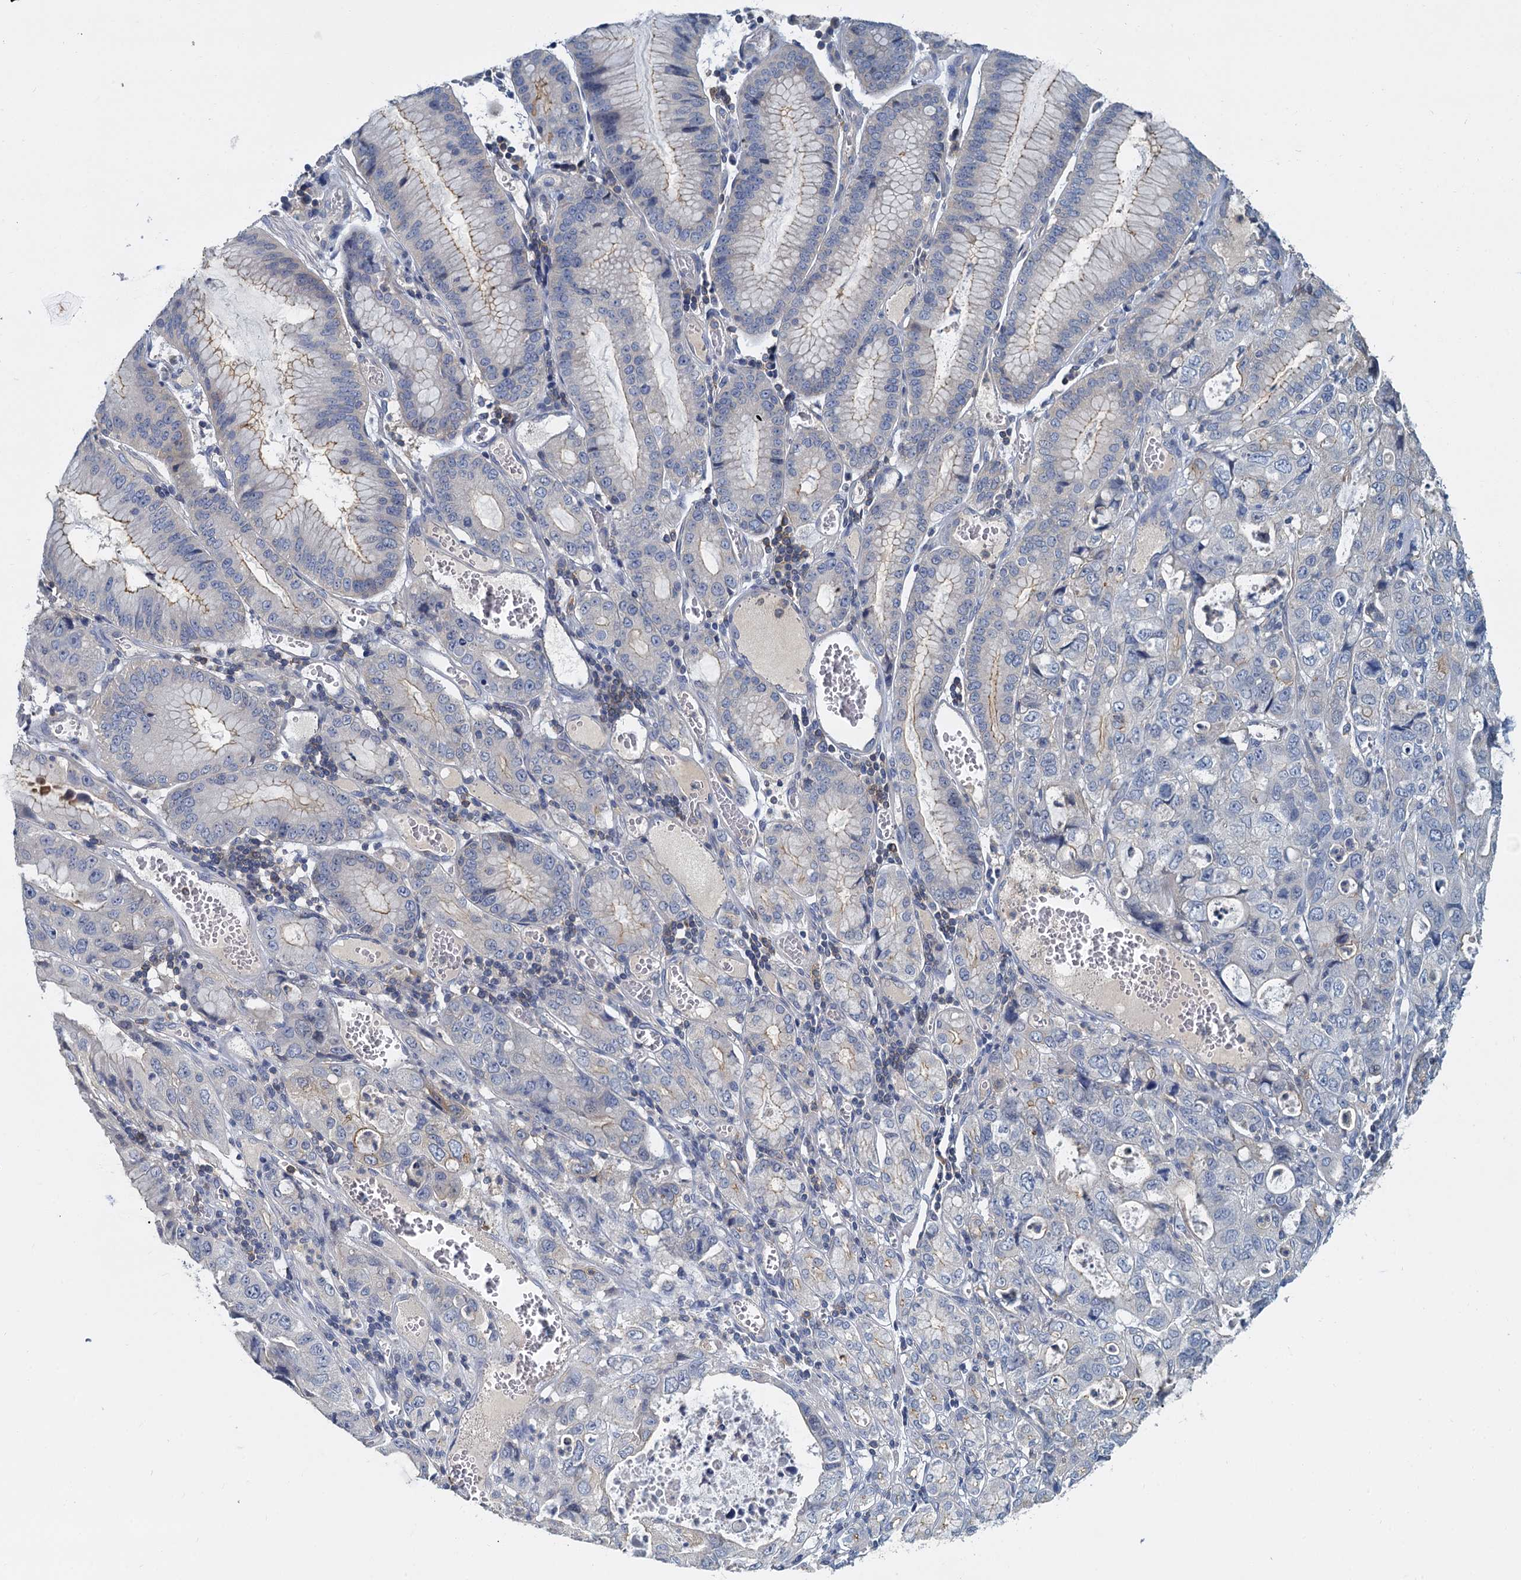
{"staining": {"intensity": "negative", "quantity": "none", "location": "none"}, "tissue": "stomach cancer", "cell_type": "Tumor cells", "image_type": "cancer", "snomed": [{"axis": "morphology", "description": "Adenocarcinoma, NOS"}, {"axis": "topography", "description": "Stomach, upper"}], "caption": "This is a image of IHC staining of stomach cancer (adenocarcinoma), which shows no staining in tumor cells.", "gene": "ACSM3", "patient": {"sex": "female", "age": 52}}